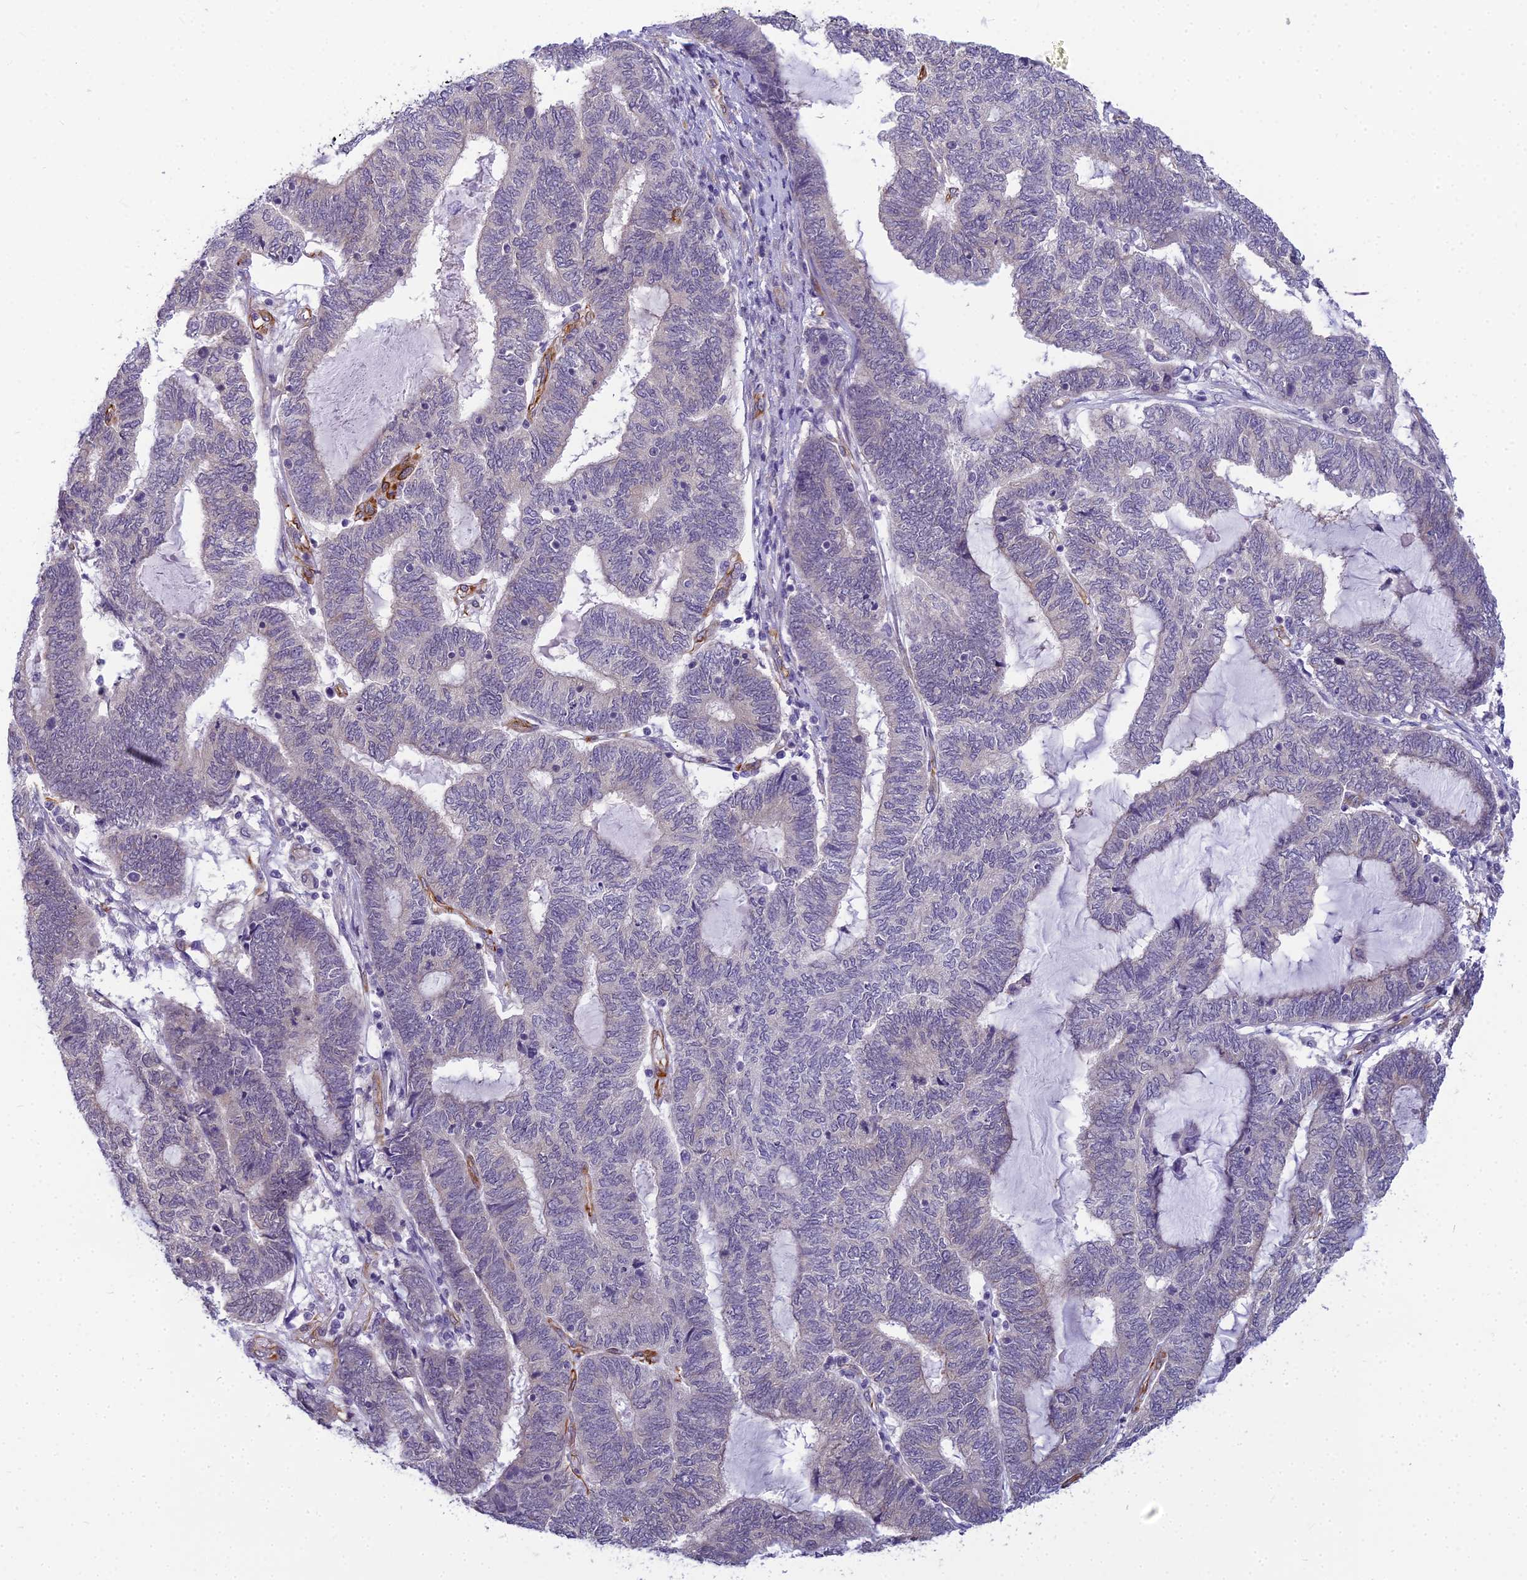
{"staining": {"intensity": "negative", "quantity": "none", "location": "none"}, "tissue": "endometrial cancer", "cell_type": "Tumor cells", "image_type": "cancer", "snomed": [{"axis": "morphology", "description": "Adenocarcinoma, NOS"}, {"axis": "topography", "description": "Uterus"}, {"axis": "topography", "description": "Endometrium"}], "caption": "IHC micrograph of human endometrial cancer stained for a protein (brown), which reveals no positivity in tumor cells.", "gene": "RGL3", "patient": {"sex": "female", "age": 70}}